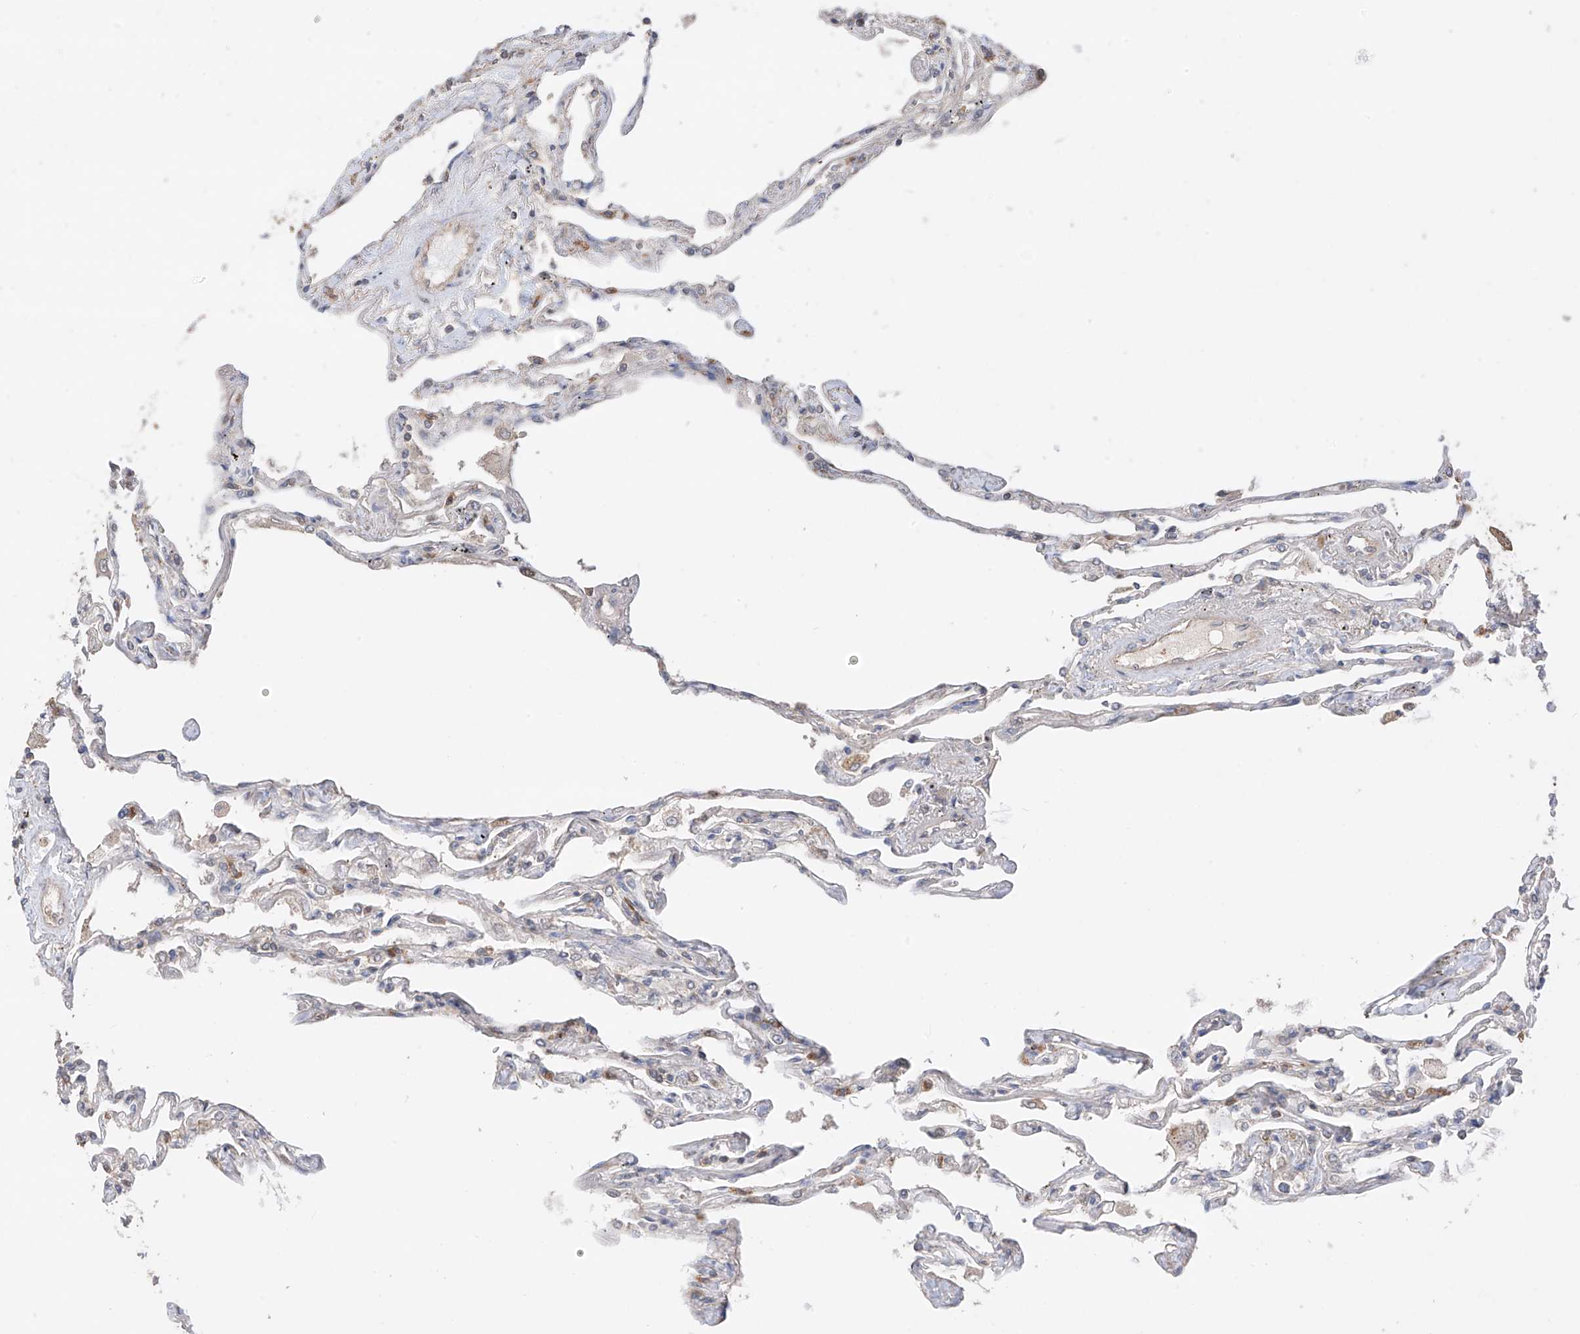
{"staining": {"intensity": "moderate", "quantity": "<25%", "location": "cytoplasmic/membranous"}, "tissue": "lung", "cell_type": "Alveolar cells", "image_type": "normal", "snomed": [{"axis": "morphology", "description": "Normal tissue, NOS"}, {"axis": "topography", "description": "Lung"}], "caption": "High-power microscopy captured an IHC micrograph of benign lung, revealing moderate cytoplasmic/membranous positivity in about <25% of alveolar cells.", "gene": "AHCTF1", "patient": {"sex": "female", "age": 67}}